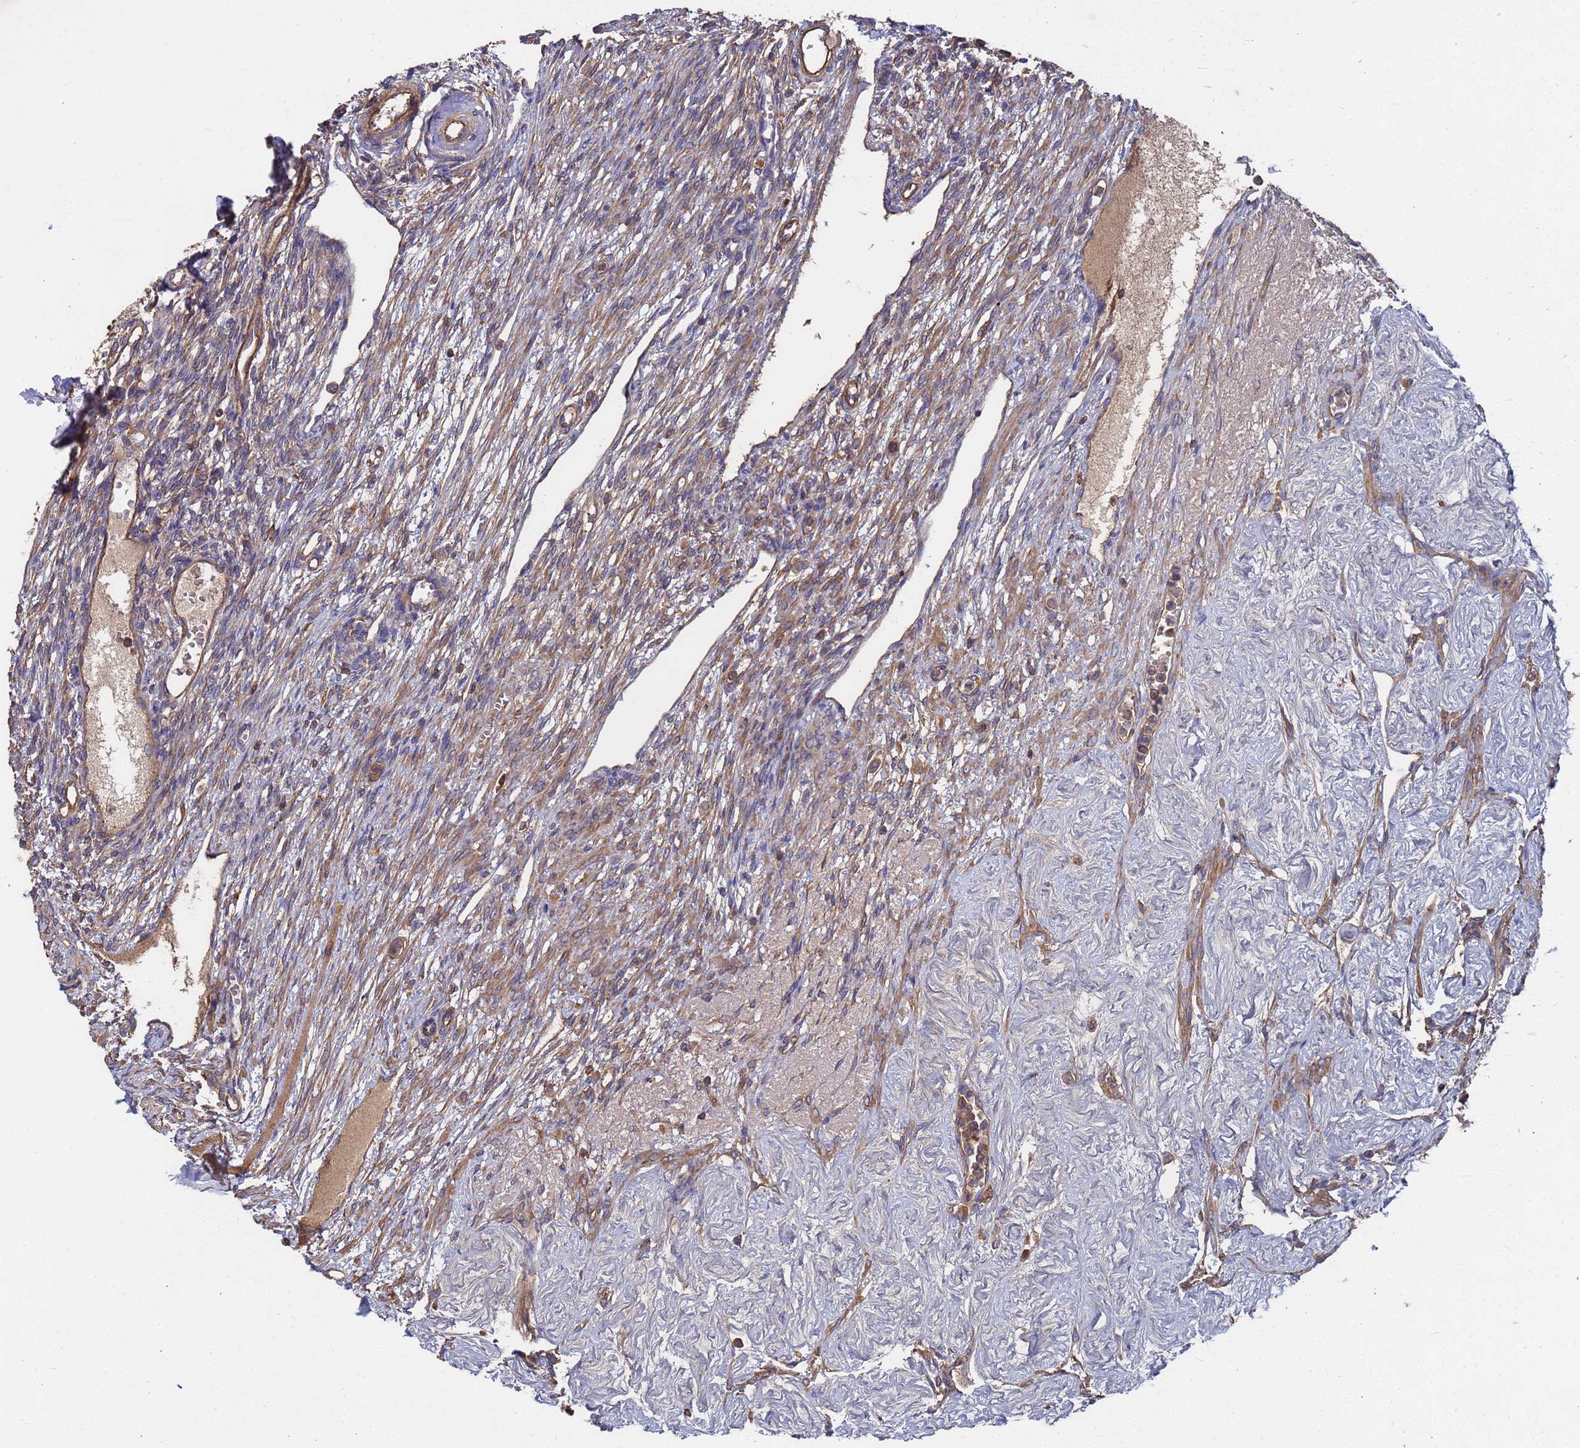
{"staining": {"intensity": "weak", "quantity": "<25%", "location": "cytoplasmic/membranous"}, "tissue": "ovary", "cell_type": "Ovarian stroma cells", "image_type": "normal", "snomed": [{"axis": "morphology", "description": "Normal tissue, NOS"}, {"axis": "morphology", "description": "Cyst, NOS"}, {"axis": "topography", "description": "Ovary"}], "caption": "IHC histopathology image of benign ovary stained for a protein (brown), which exhibits no staining in ovarian stroma cells.", "gene": "PYCR1", "patient": {"sex": "female", "age": 33}}